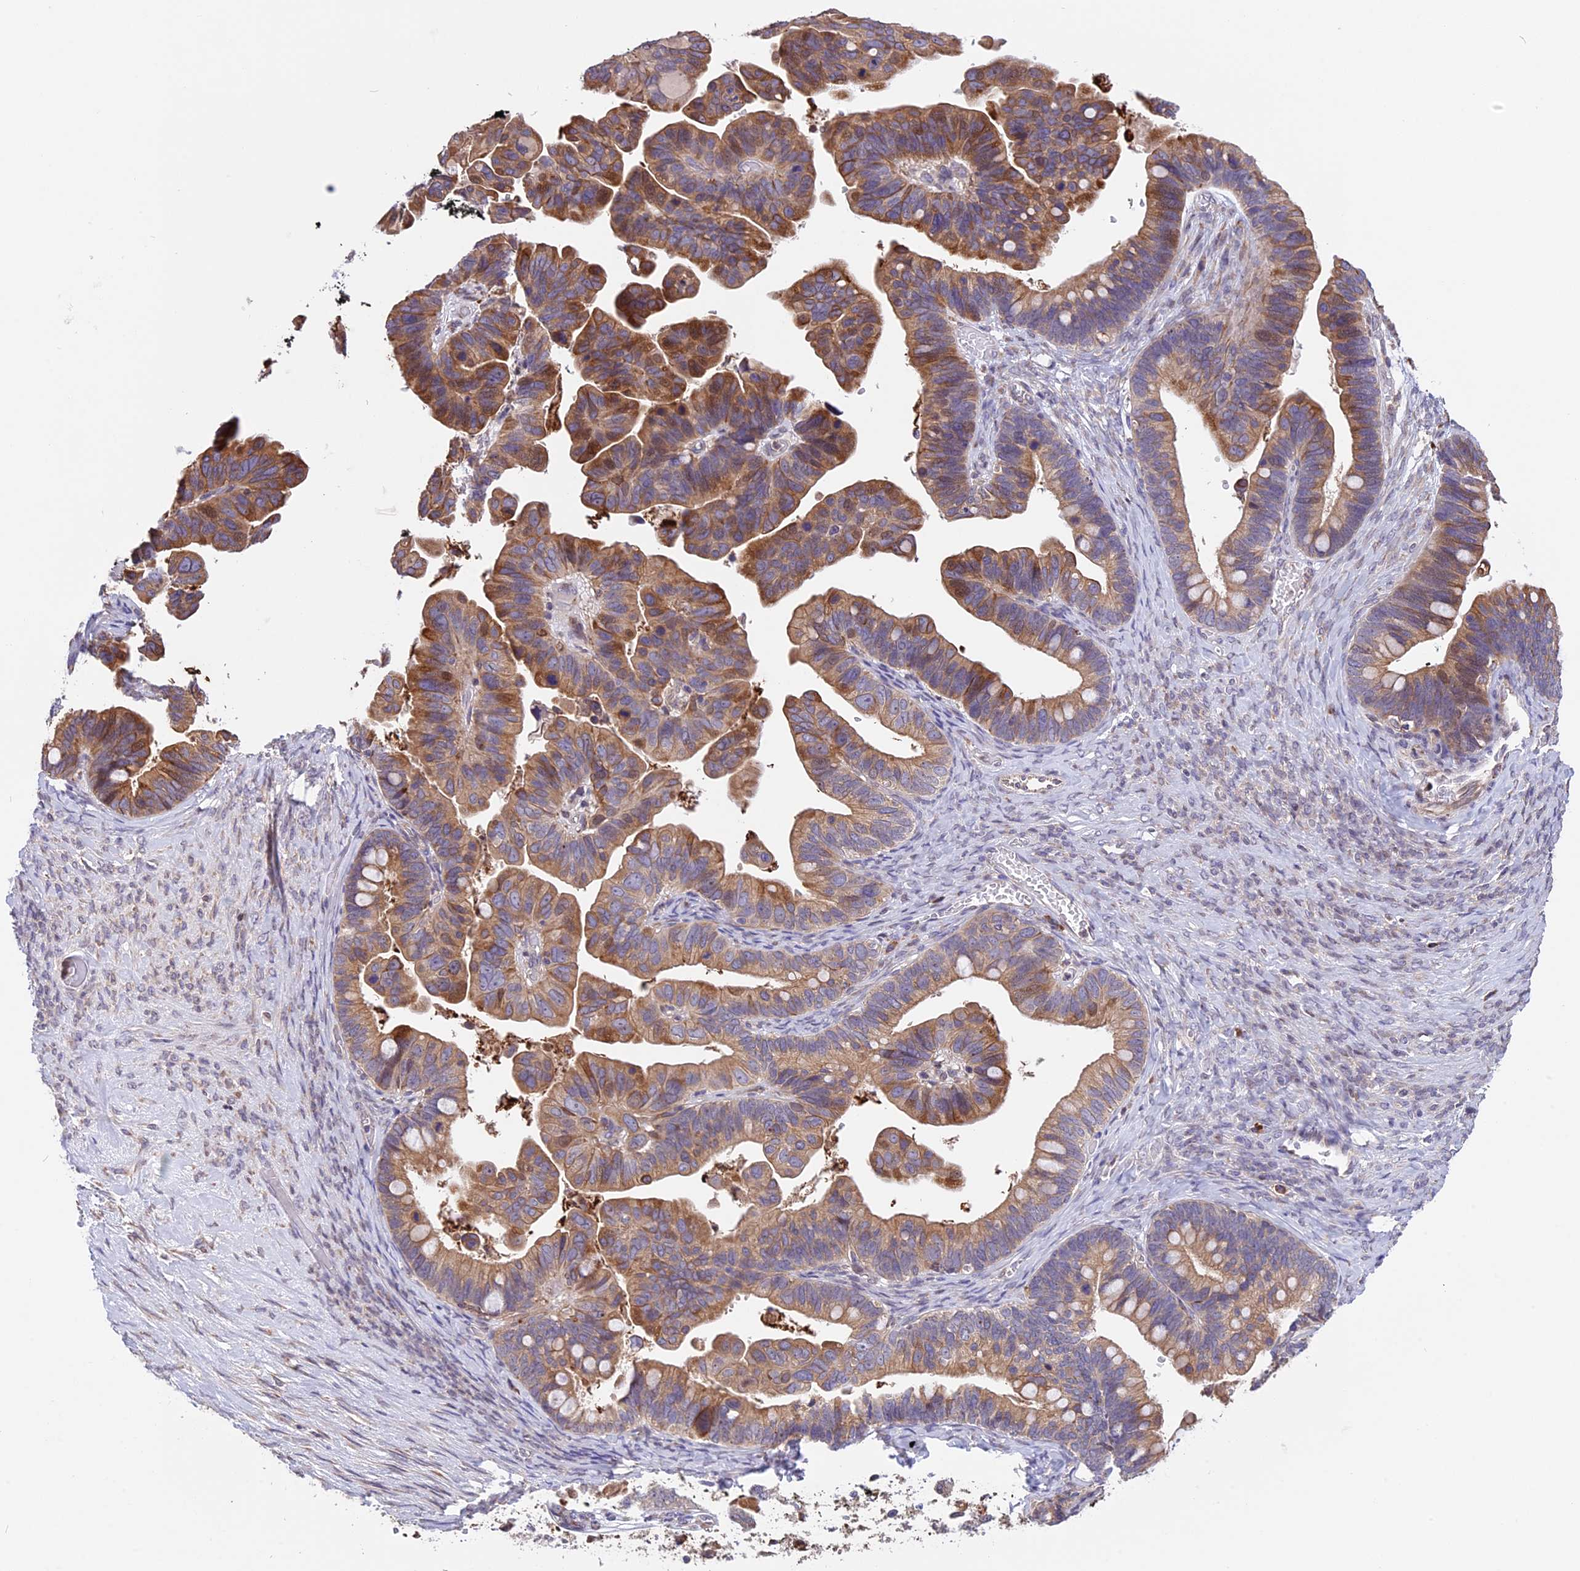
{"staining": {"intensity": "moderate", "quantity": ">75%", "location": "cytoplasmic/membranous"}, "tissue": "ovarian cancer", "cell_type": "Tumor cells", "image_type": "cancer", "snomed": [{"axis": "morphology", "description": "Cystadenocarcinoma, serous, NOS"}, {"axis": "topography", "description": "Ovary"}], "caption": "An IHC image of tumor tissue is shown. Protein staining in brown labels moderate cytoplasmic/membranous positivity in ovarian serous cystadenocarcinoma within tumor cells.", "gene": "DMRTA2", "patient": {"sex": "female", "age": 56}}